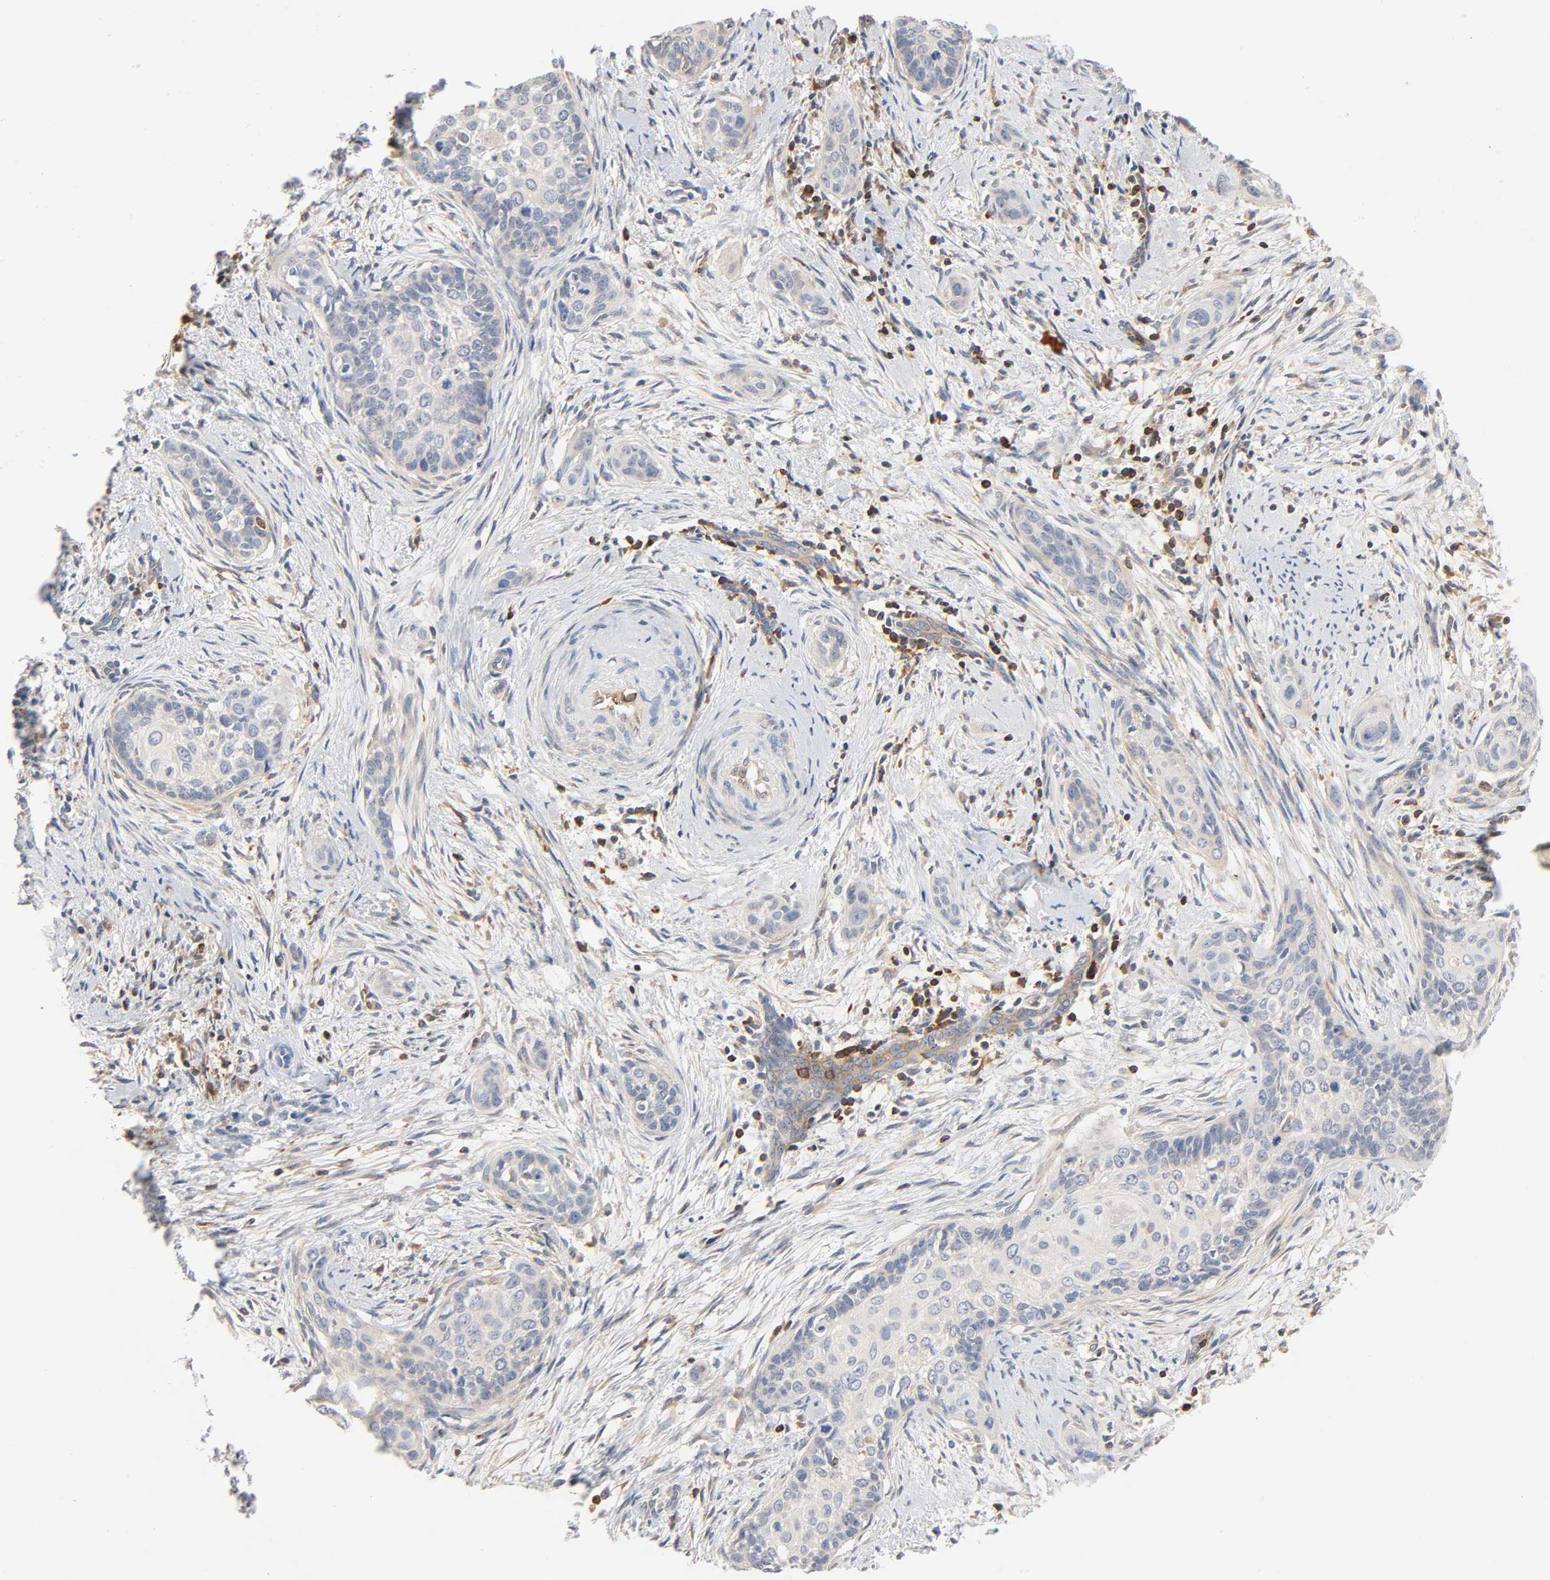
{"staining": {"intensity": "negative", "quantity": "none", "location": "none"}, "tissue": "cervical cancer", "cell_type": "Tumor cells", "image_type": "cancer", "snomed": [{"axis": "morphology", "description": "Squamous cell carcinoma, NOS"}, {"axis": "topography", "description": "Cervix"}], "caption": "Tumor cells show no significant positivity in cervical cancer.", "gene": "BIN1", "patient": {"sex": "female", "age": 33}}